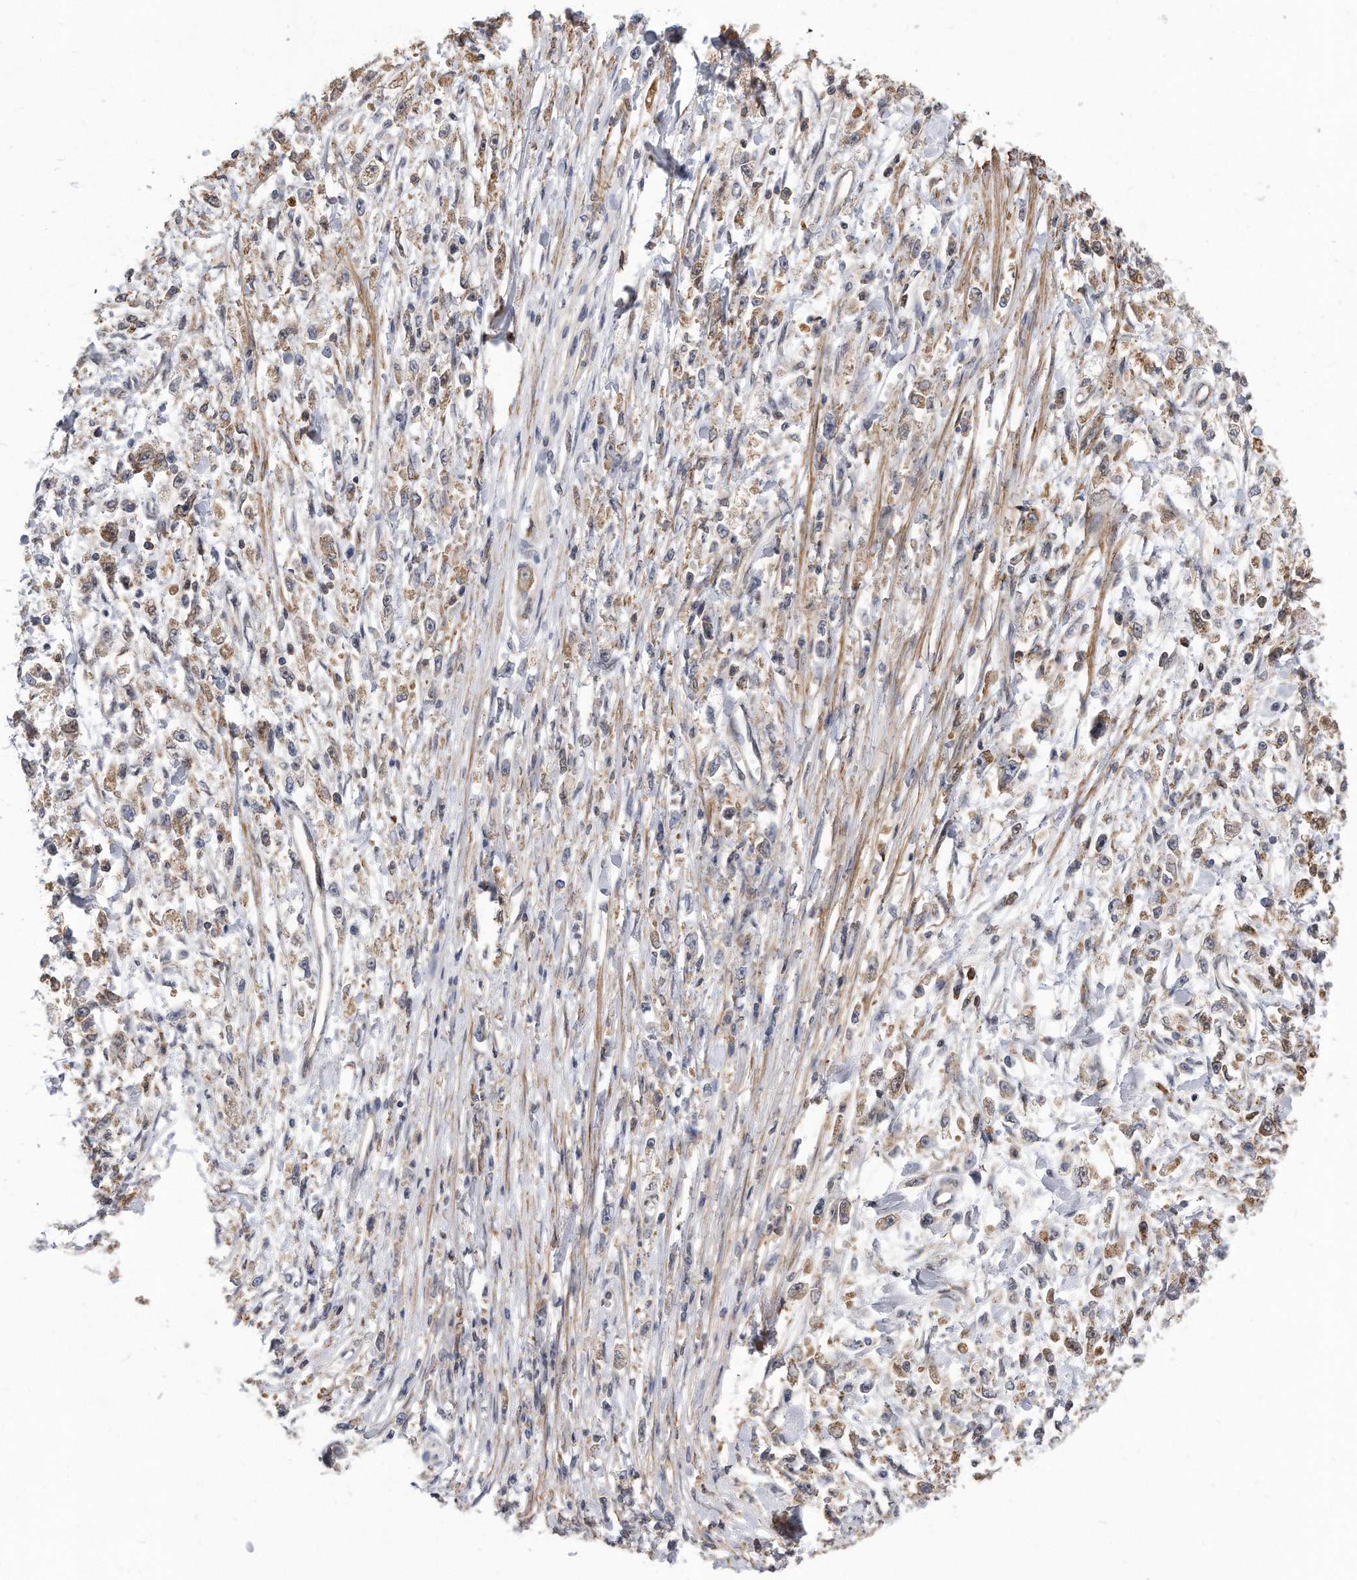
{"staining": {"intensity": "weak", "quantity": "25%-75%", "location": "cytoplasmic/membranous"}, "tissue": "stomach cancer", "cell_type": "Tumor cells", "image_type": "cancer", "snomed": [{"axis": "morphology", "description": "Adenocarcinoma, NOS"}, {"axis": "topography", "description": "Stomach"}], "caption": "Immunohistochemistry (IHC) (DAB (3,3'-diaminobenzidine)) staining of stomach adenocarcinoma reveals weak cytoplasmic/membranous protein staining in approximately 25%-75% of tumor cells.", "gene": "TCP1", "patient": {"sex": "female", "age": 59}}